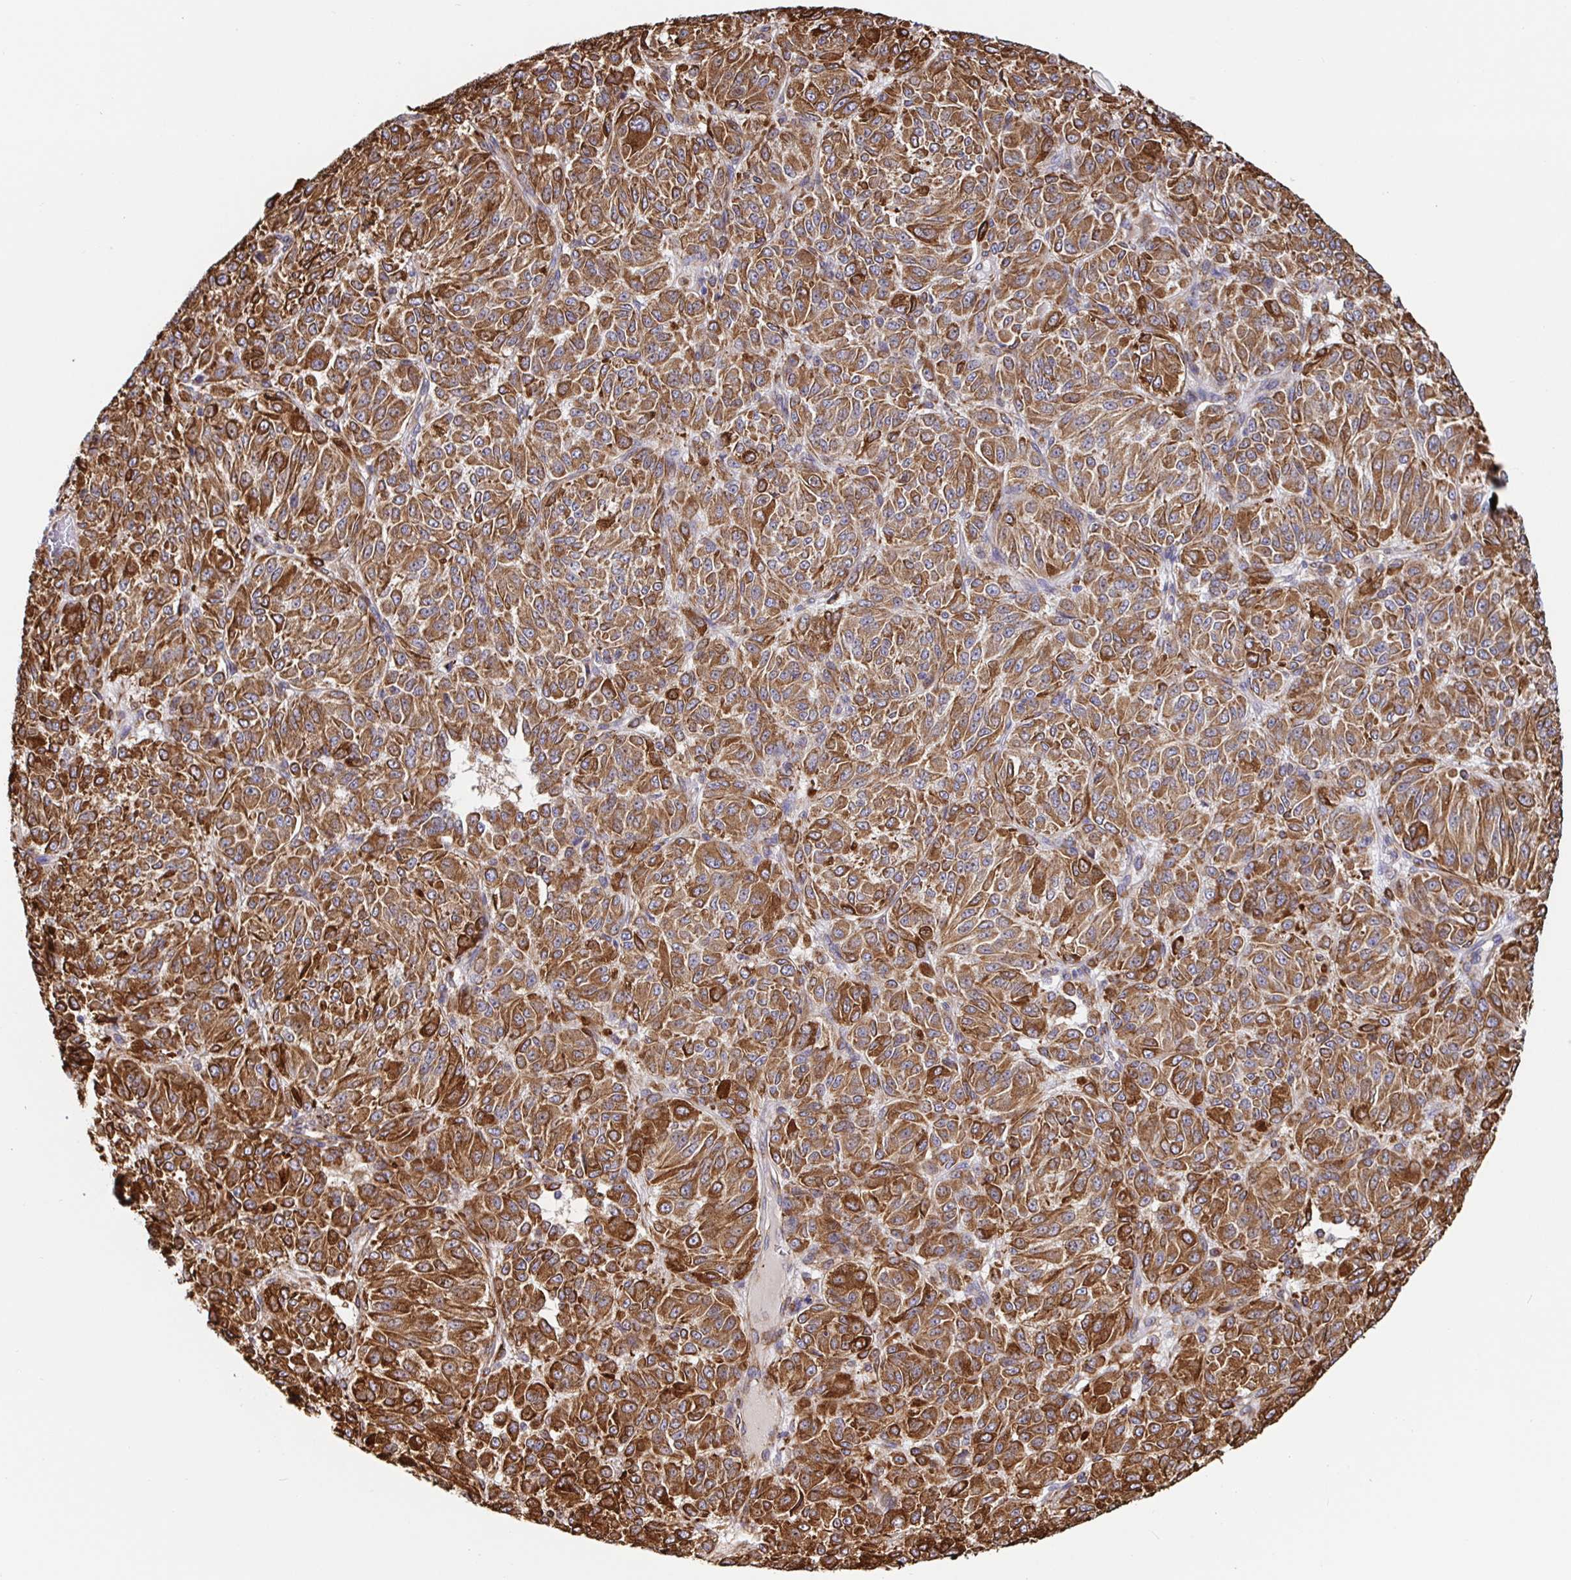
{"staining": {"intensity": "strong", "quantity": ">75%", "location": "cytoplasmic/membranous"}, "tissue": "melanoma", "cell_type": "Tumor cells", "image_type": "cancer", "snomed": [{"axis": "morphology", "description": "Malignant melanoma, Metastatic site"}, {"axis": "topography", "description": "Brain"}], "caption": "Malignant melanoma (metastatic site) was stained to show a protein in brown. There is high levels of strong cytoplasmic/membranous positivity in approximately >75% of tumor cells. Nuclei are stained in blue.", "gene": "MAOA", "patient": {"sex": "female", "age": 56}}